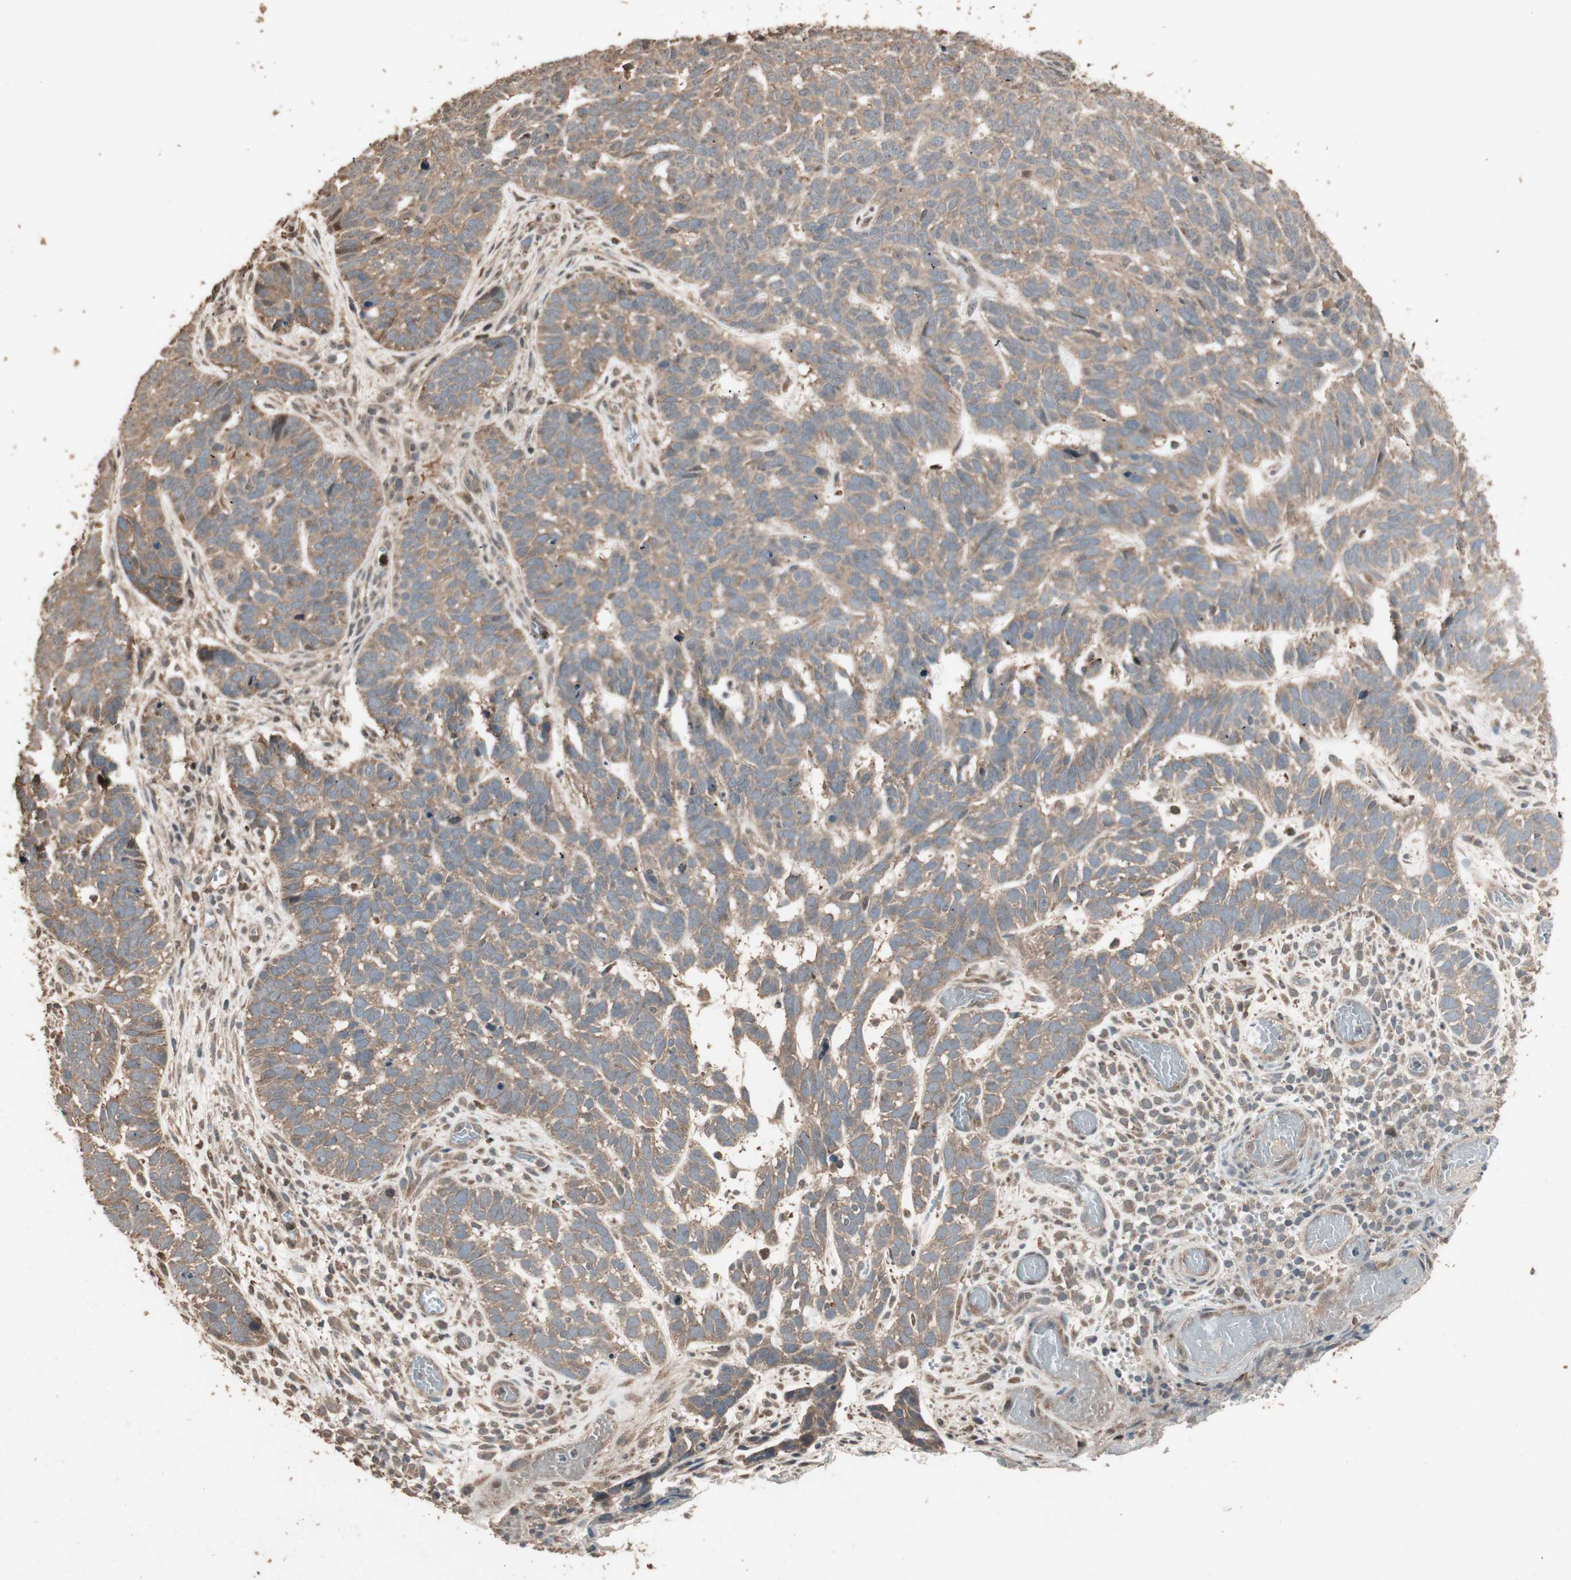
{"staining": {"intensity": "moderate", "quantity": ">75%", "location": "cytoplasmic/membranous"}, "tissue": "skin cancer", "cell_type": "Tumor cells", "image_type": "cancer", "snomed": [{"axis": "morphology", "description": "Basal cell carcinoma"}, {"axis": "topography", "description": "Skin"}], "caption": "A brown stain labels moderate cytoplasmic/membranous expression of a protein in human skin basal cell carcinoma tumor cells. Immunohistochemistry stains the protein in brown and the nuclei are stained blue.", "gene": "USP20", "patient": {"sex": "male", "age": 87}}